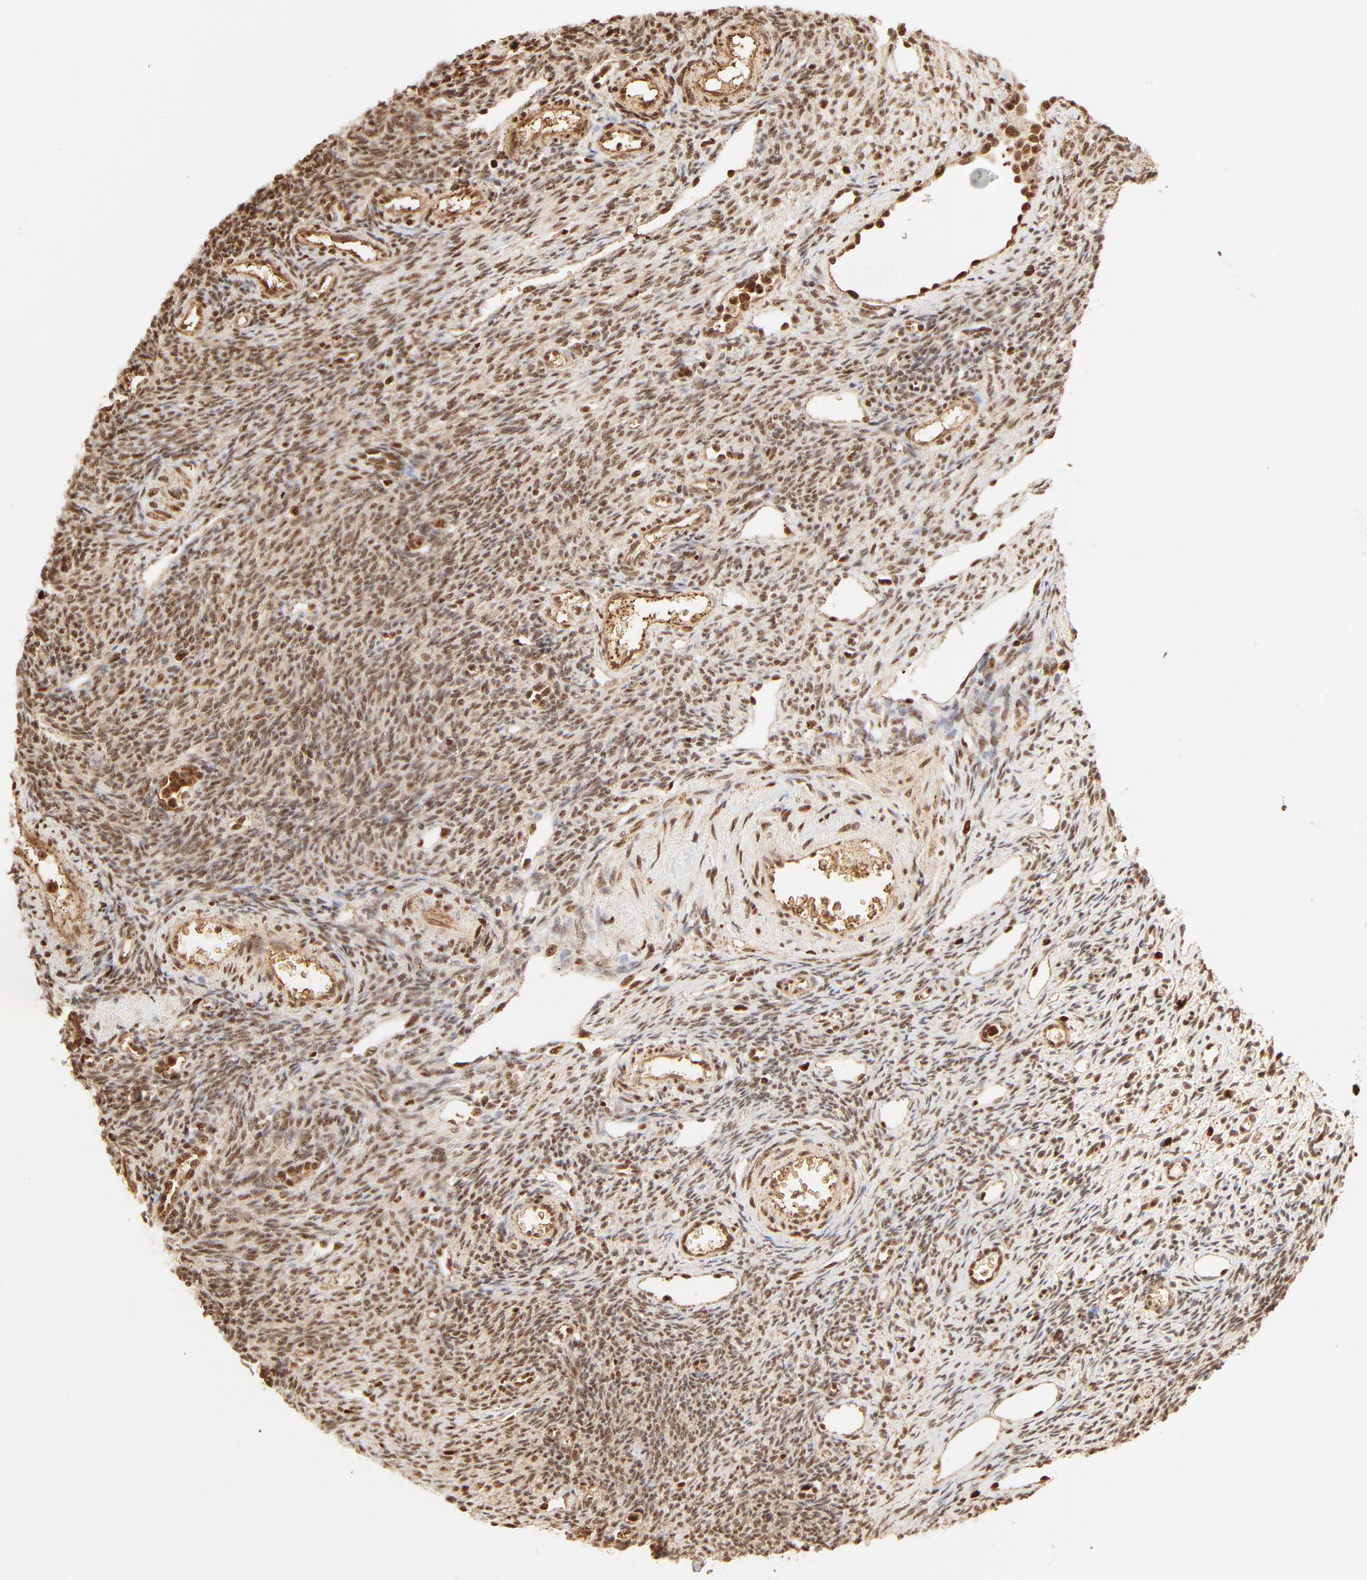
{"staining": {"intensity": "strong", "quantity": ">75%", "location": "cytoplasmic/membranous,nuclear"}, "tissue": "ovary", "cell_type": "Follicle cells", "image_type": "normal", "snomed": [{"axis": "morphology", "description": "Normal tissue, NOS"}, {"axis": "topography", "description": "Ovary"}], "caption": "Immunohistochemistry (IHC) of benign human ovary shows high levels of strong cytoplasmic/membranous,nuclear staining in approximately >75% of follicle cells.", "gene": "FAM50A", "patient": {"sex": "female", "age": 33}}